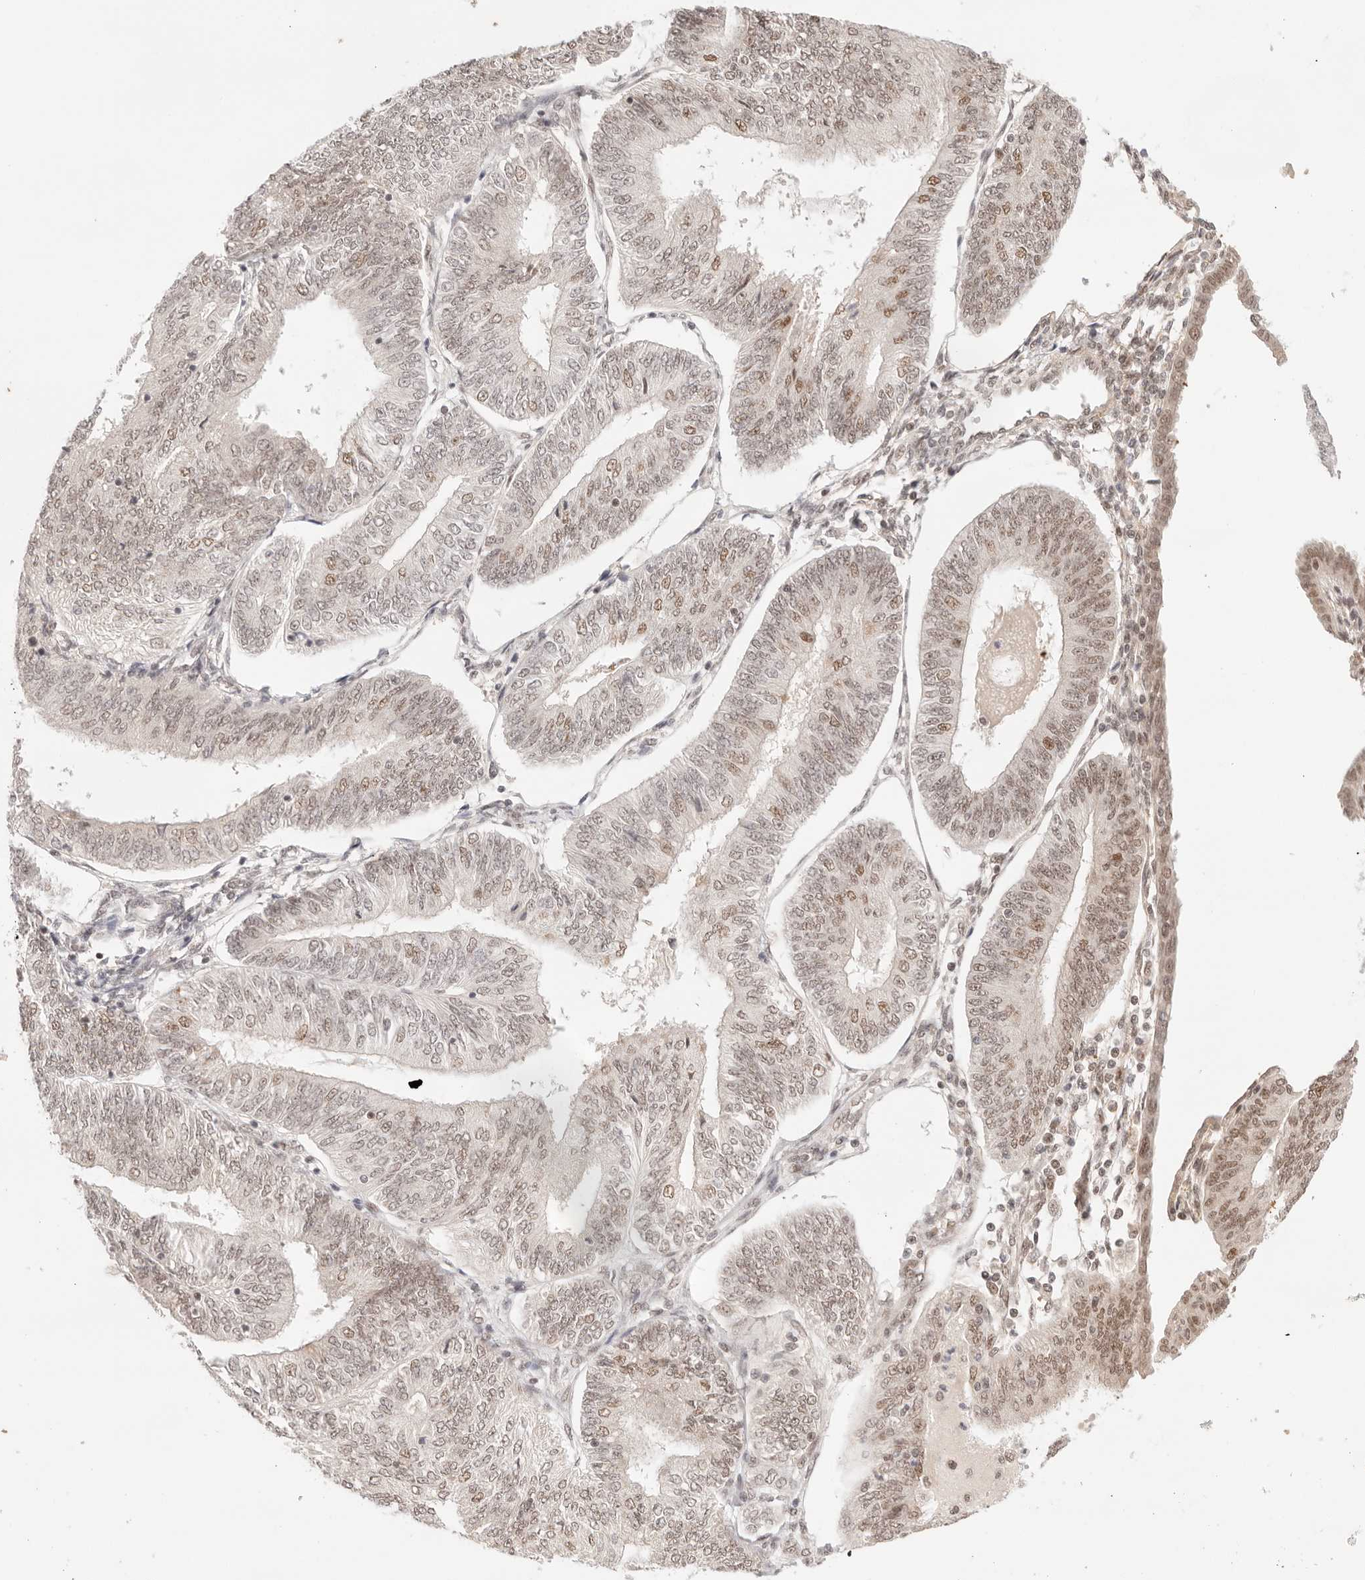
{"staining": {"intensity": "moderate", "quantity": ">75%", "location": "nuclear"}, "tissue": "endometrial cancer", "cell_type": "Tumor cells", "image_type": "cancer", "snomed": [{"axis": "morphology", "description": "Adenocarcinoma, NOS"}, {"axis": "topography", "description": "Endometrium"}], "caption": "Immunohistochemical staining of human endometrial cancer exhibits moderate nuclear protein positivity in about >75% of tumor cells.", "gene": "GTF2E2", "patient": {"sex": "female", "age": 58}}